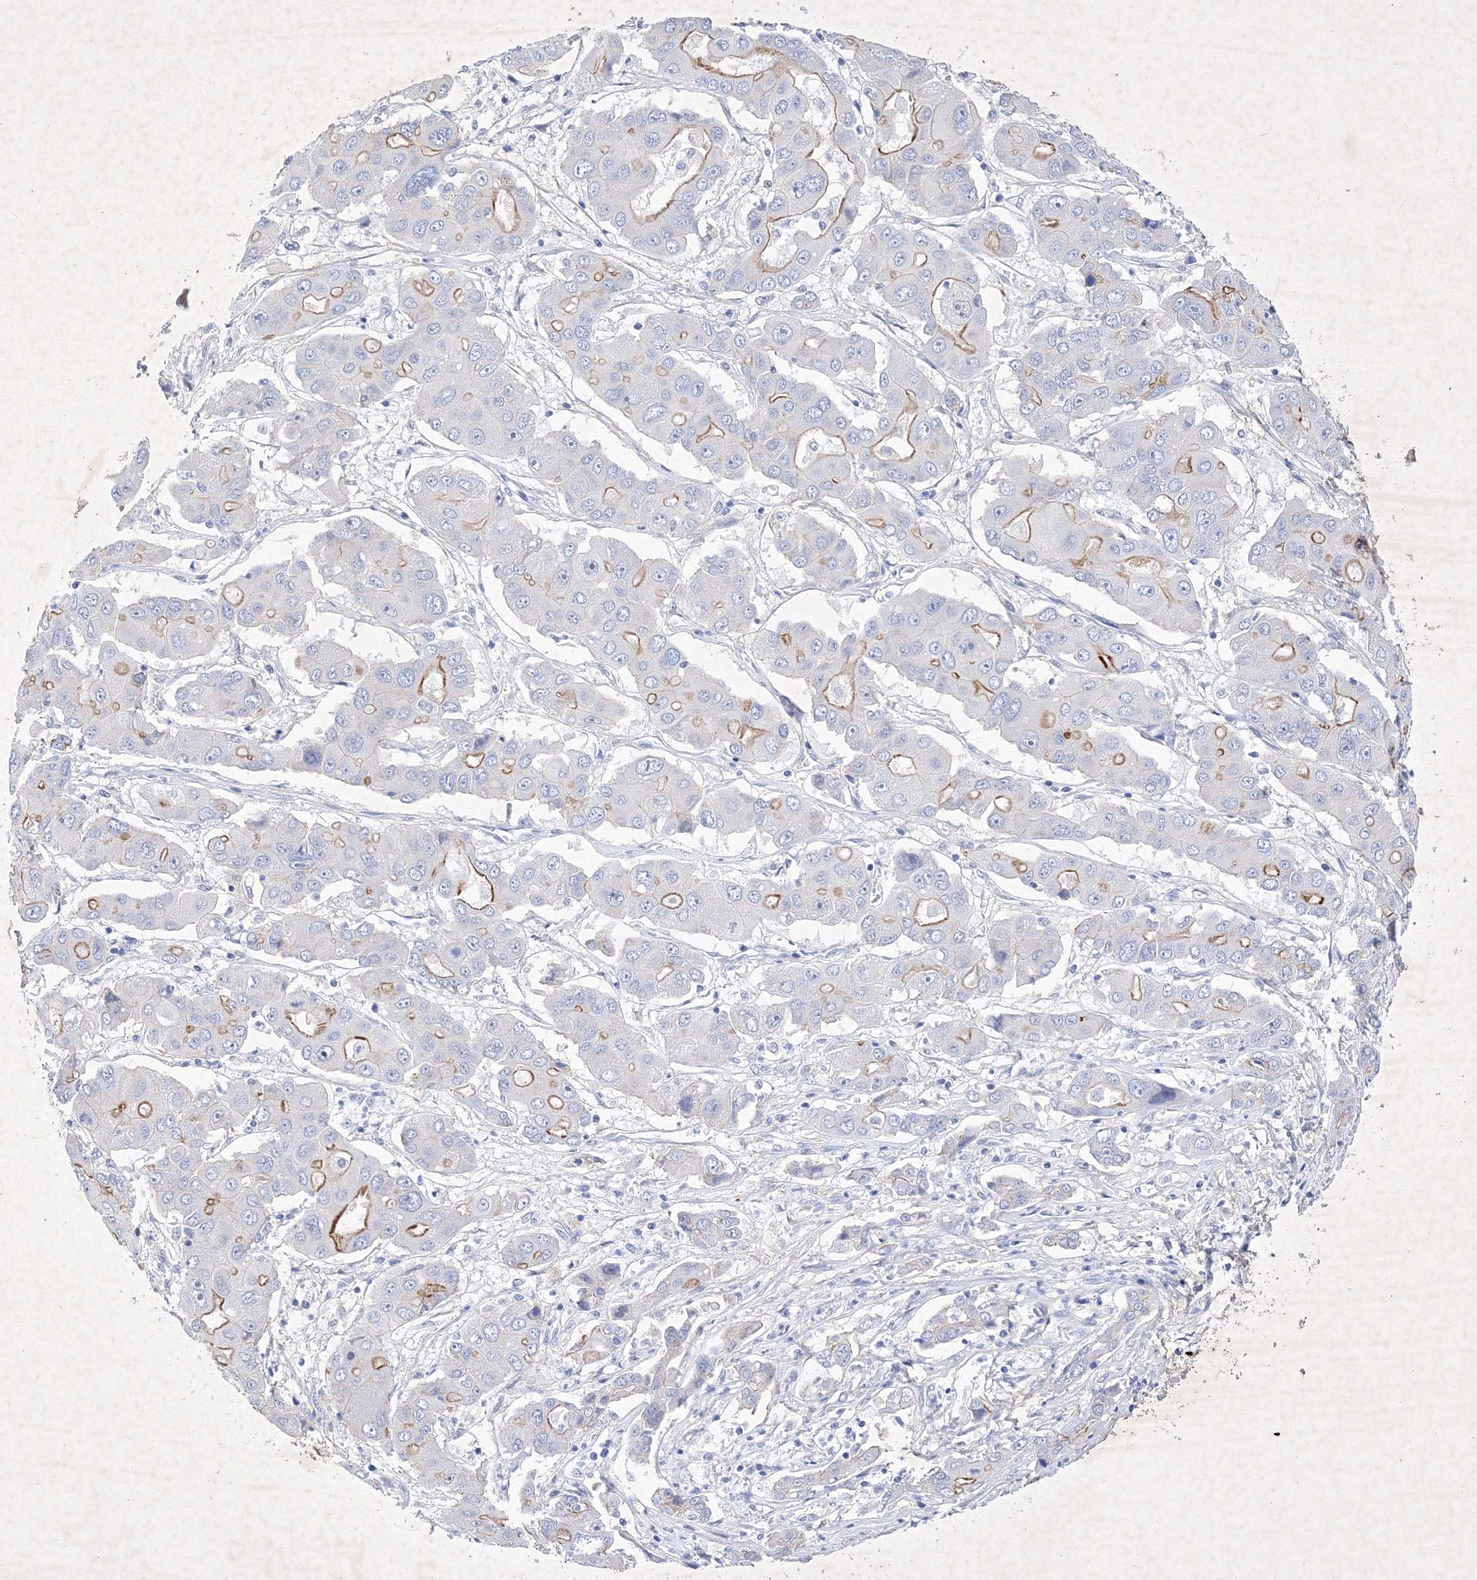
{"staining": {"intensity": "moderate", "quantity": "<25%", "location": "cytoplasmic/membranous"}, "tissue": "liver cancer", "cell_type": "Tumor cells", "image_type": "cancer", "snomed": [{"axis": "morphology", "description": "Cholangiocarcinoma"}, {"axis": "topography", "description": "Liver"}], "caption": "Human liver cancer (cholangiocarcinoma) stained with a brown dye shows moderate cytoplasmic/membranous positive expression in about <25% of tumor cells.", "gene": "GPN1", "patient": {"sex": "male", "age": 67}}